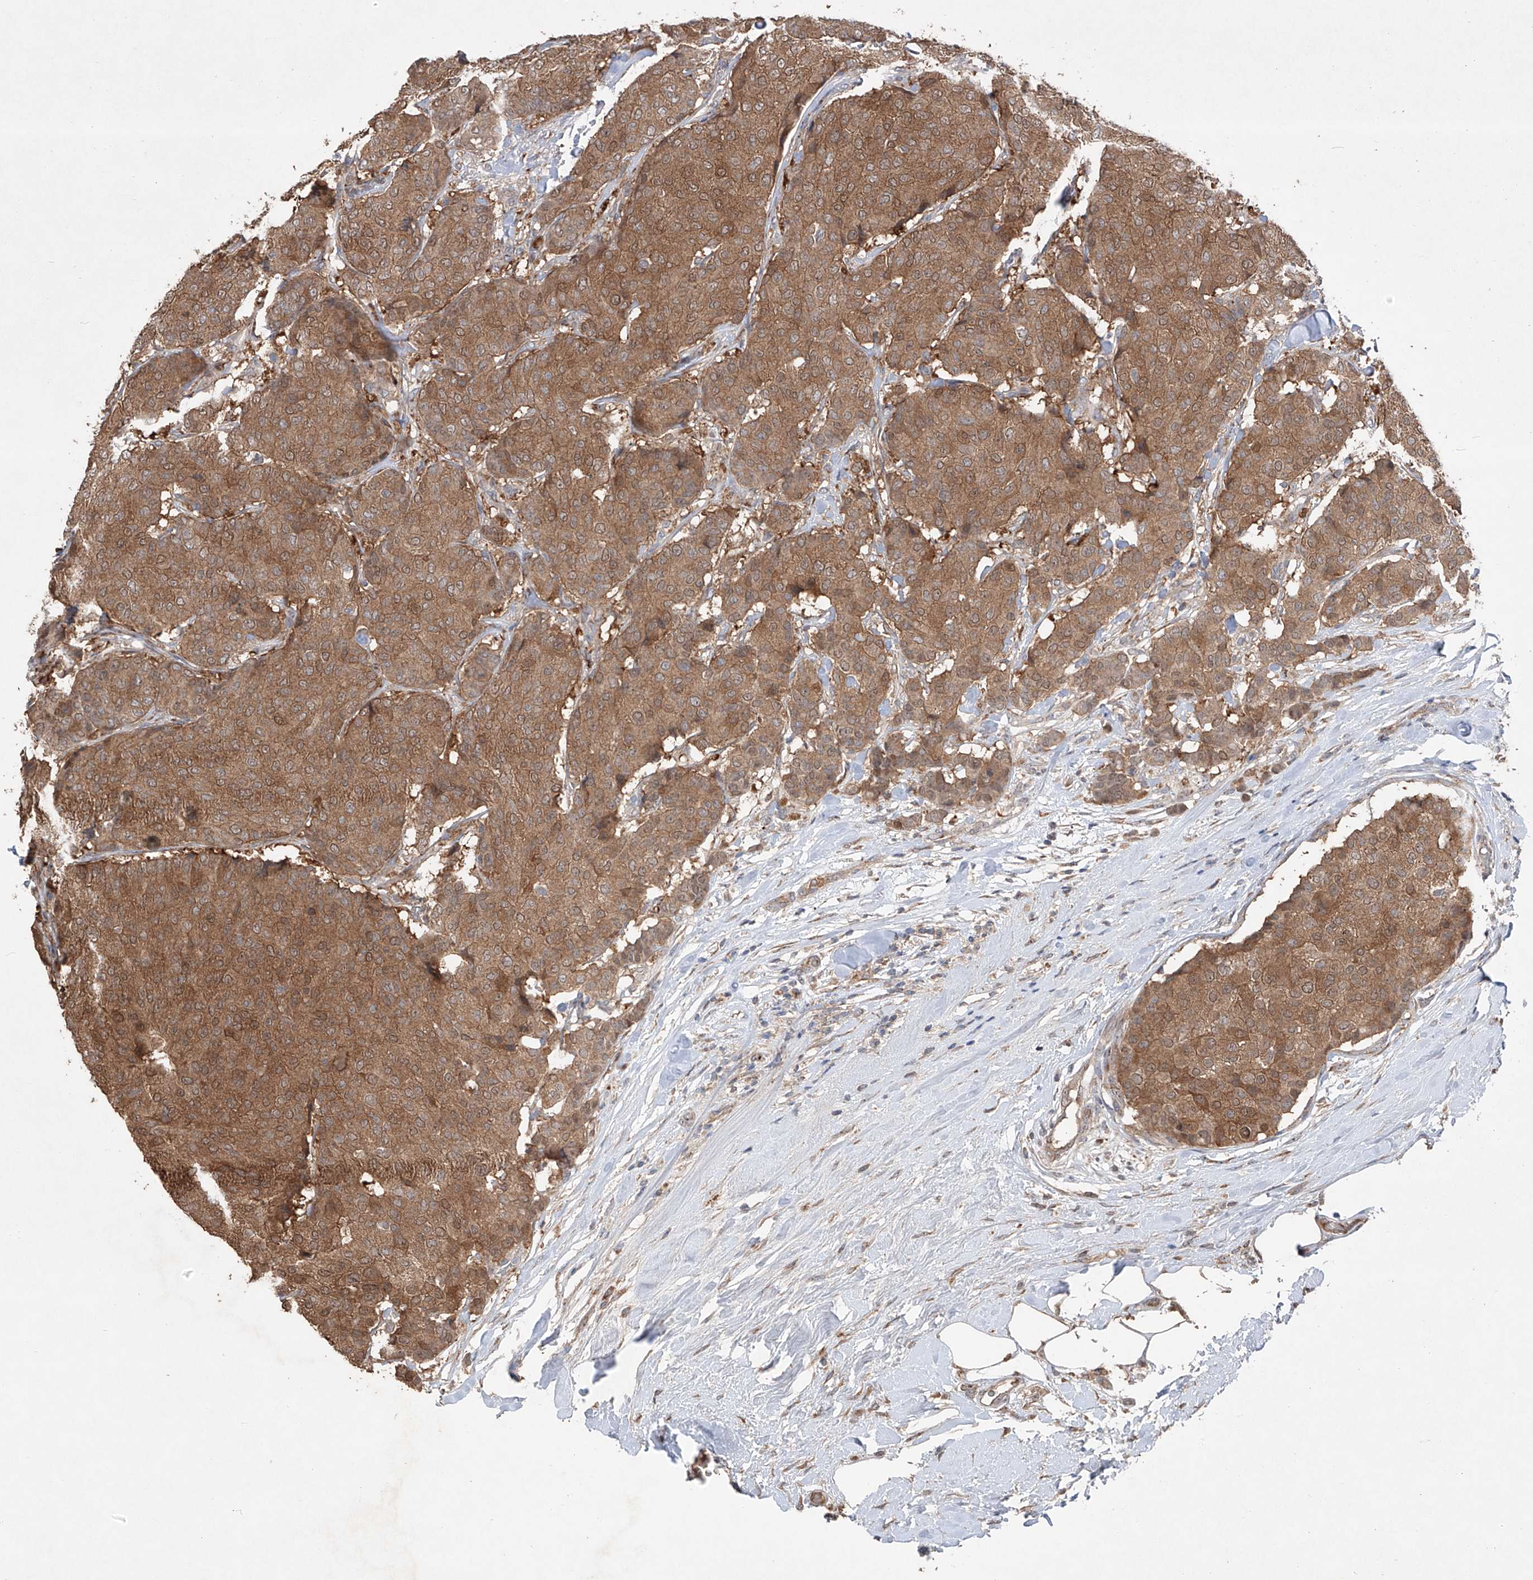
{"staining": {"intensity": "moderate", "quantity": ">75%", "location": "cytoplasmic/membranous"}, "tissue": "breast cancer", "cell_type": "Tumor cells", "image_type": "cancer", "snomed": [{"axis": "morphology", "description": "Duct carcinoma"}, {"axis": "topography", "description": "Breast"}], "caption": "The immunohistochemical stain highlights moderate cytoplasmic/membranous staining in tumor cells of breast intraductal carcinoma tissue.", "gene": "EDN1", "patient": {"sex": "female", "age": 75}}